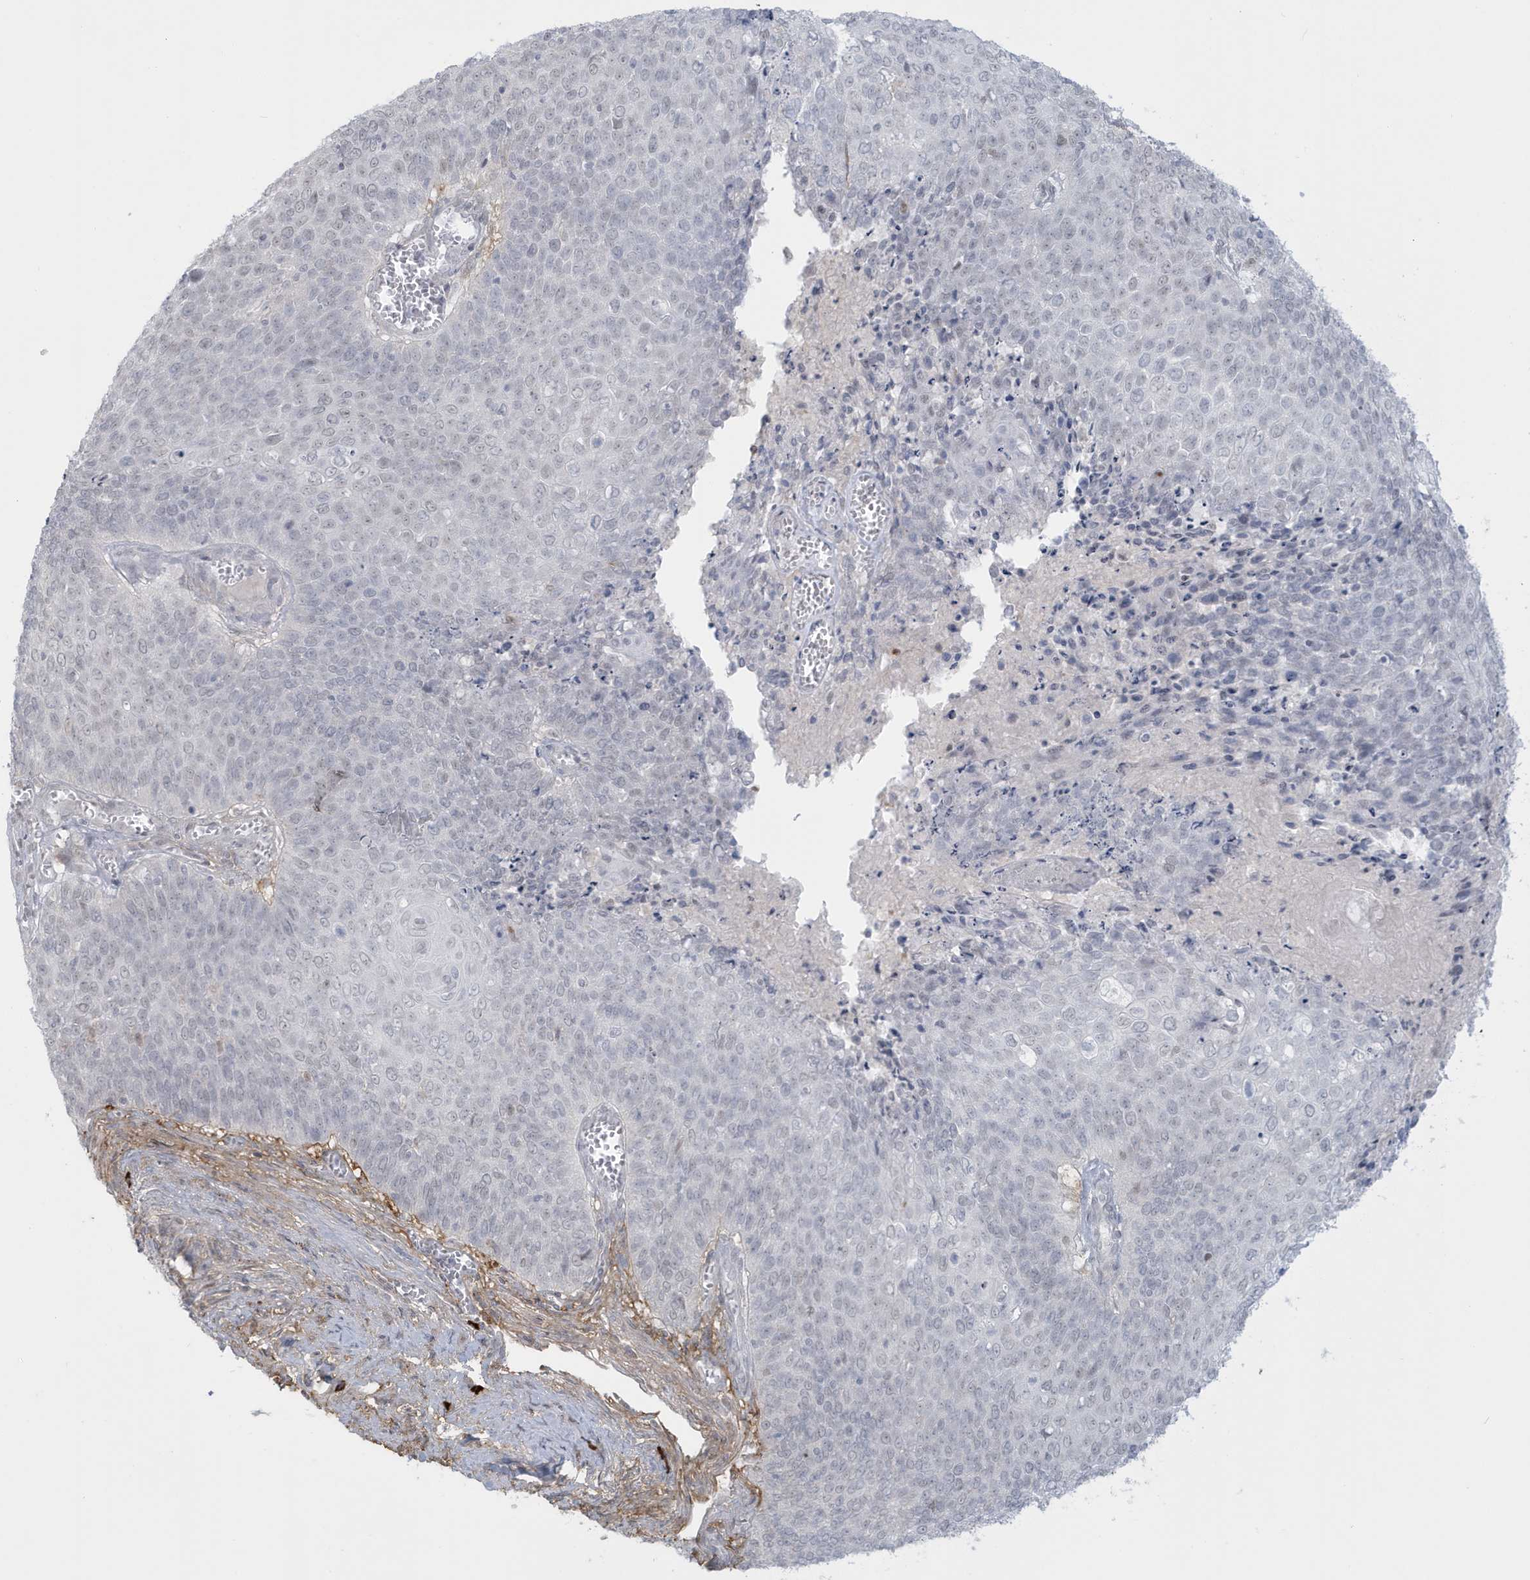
{"staining": {"intensity": "negative", "quantity": "none", "location": "none"}, "tissue": "cervical cancer", "cell_type": "Tumor cells", "image_type": "cancer", "snomed": [{"axis": "morphology", "description": "Squamous cell carcinoma, NOS"}, {"axis": "topography", "description": "Cervix"}], "caption": "This is an IHC histopathology image of cervical squamous cell carcinoma. There is no positivity in tumor cells.", "gene": "HERC6", "patient": {"sex": "female", "age": 39}}